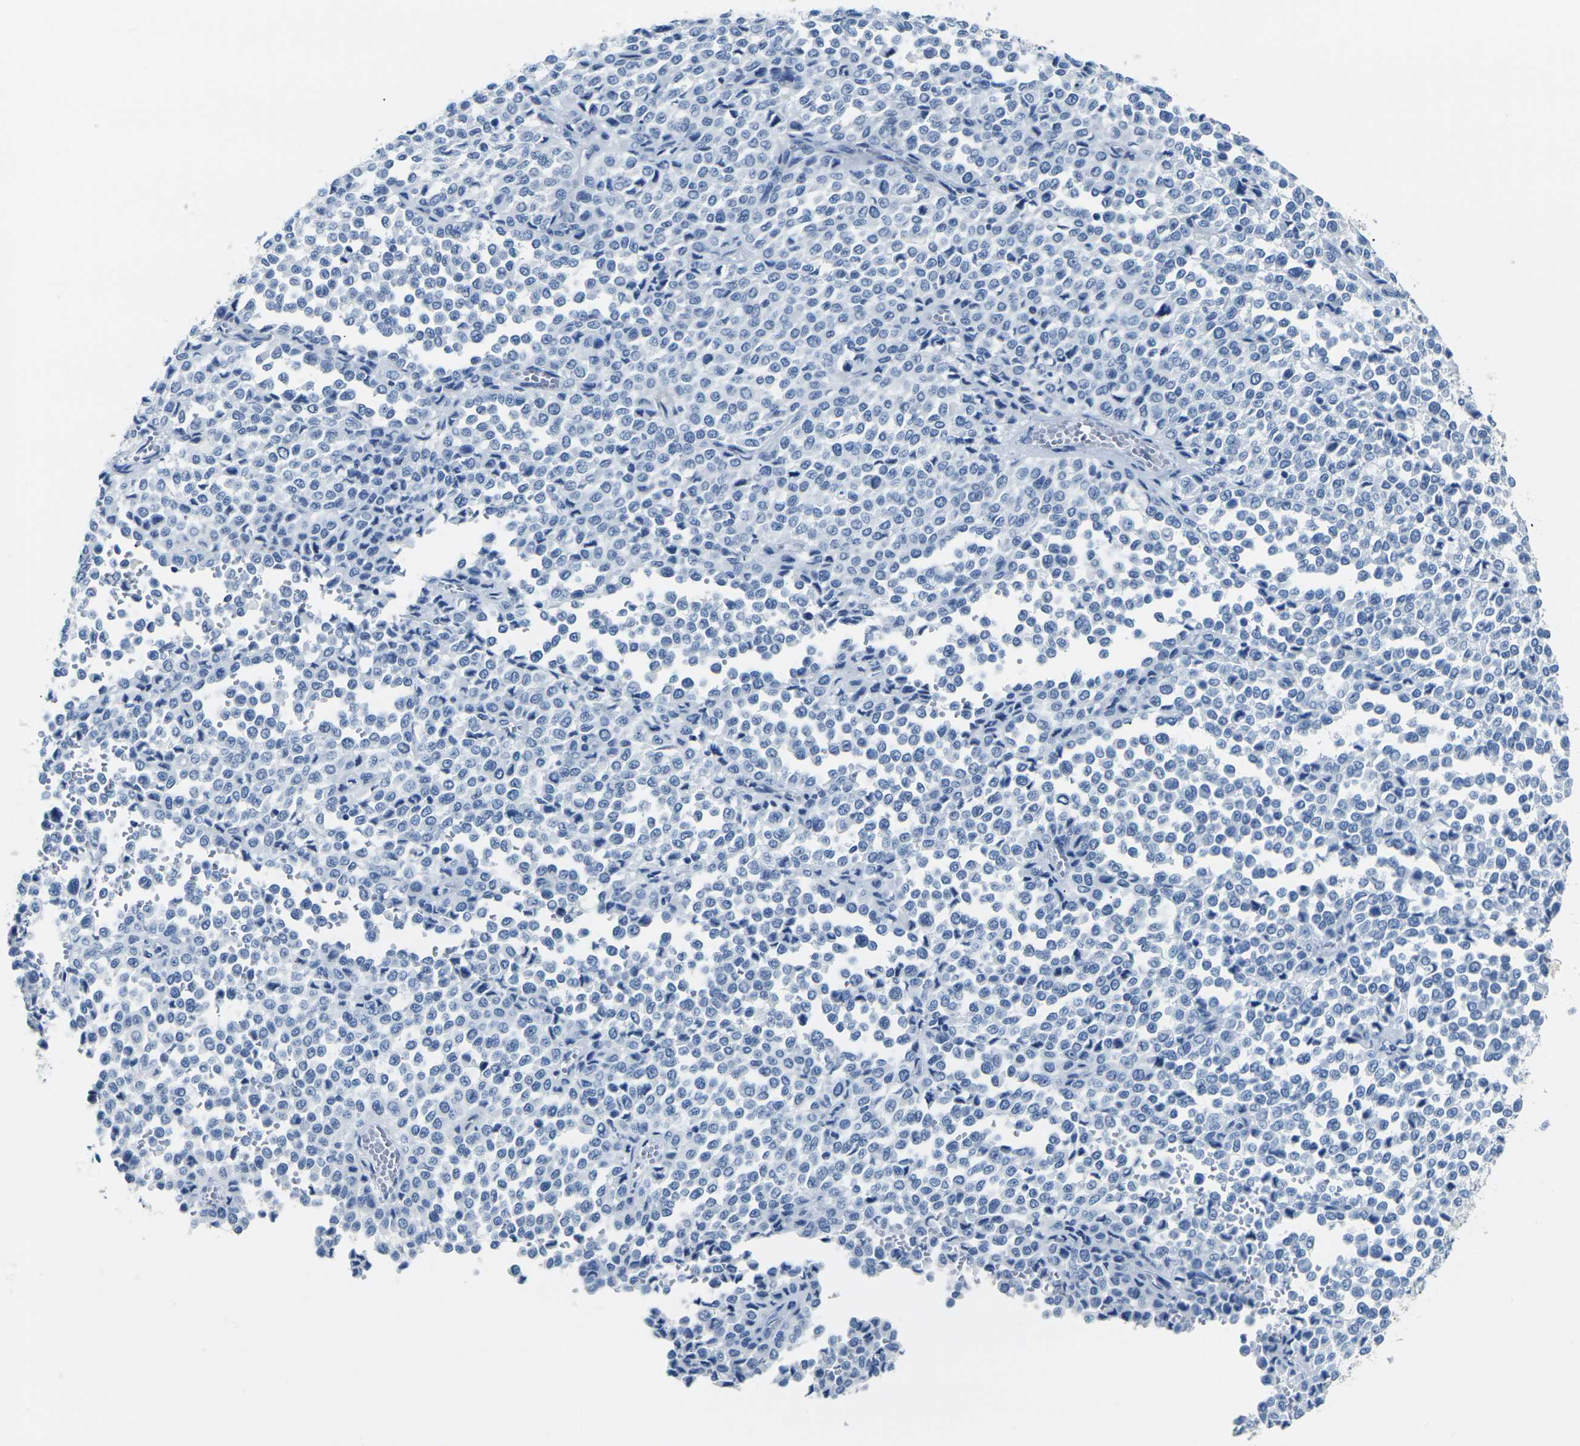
{"staining": {"intensity": "negative", "quantity": "none", "location": "none"}, "tissue": "melanoma", "cell_type": "Tumor cells", "image_type": "cancer", "snomed": [{"axis": "morphology", "description": "Malignant melanoma, Metastatic site"}, {"axis": "topography", "description": "Pancreas"}], "caption": "This is an IHC image of human melanoma. There is no positivity in tumor cells.", "gene": "CLDN7", "patient": {"sex": "female", "age": 30}}